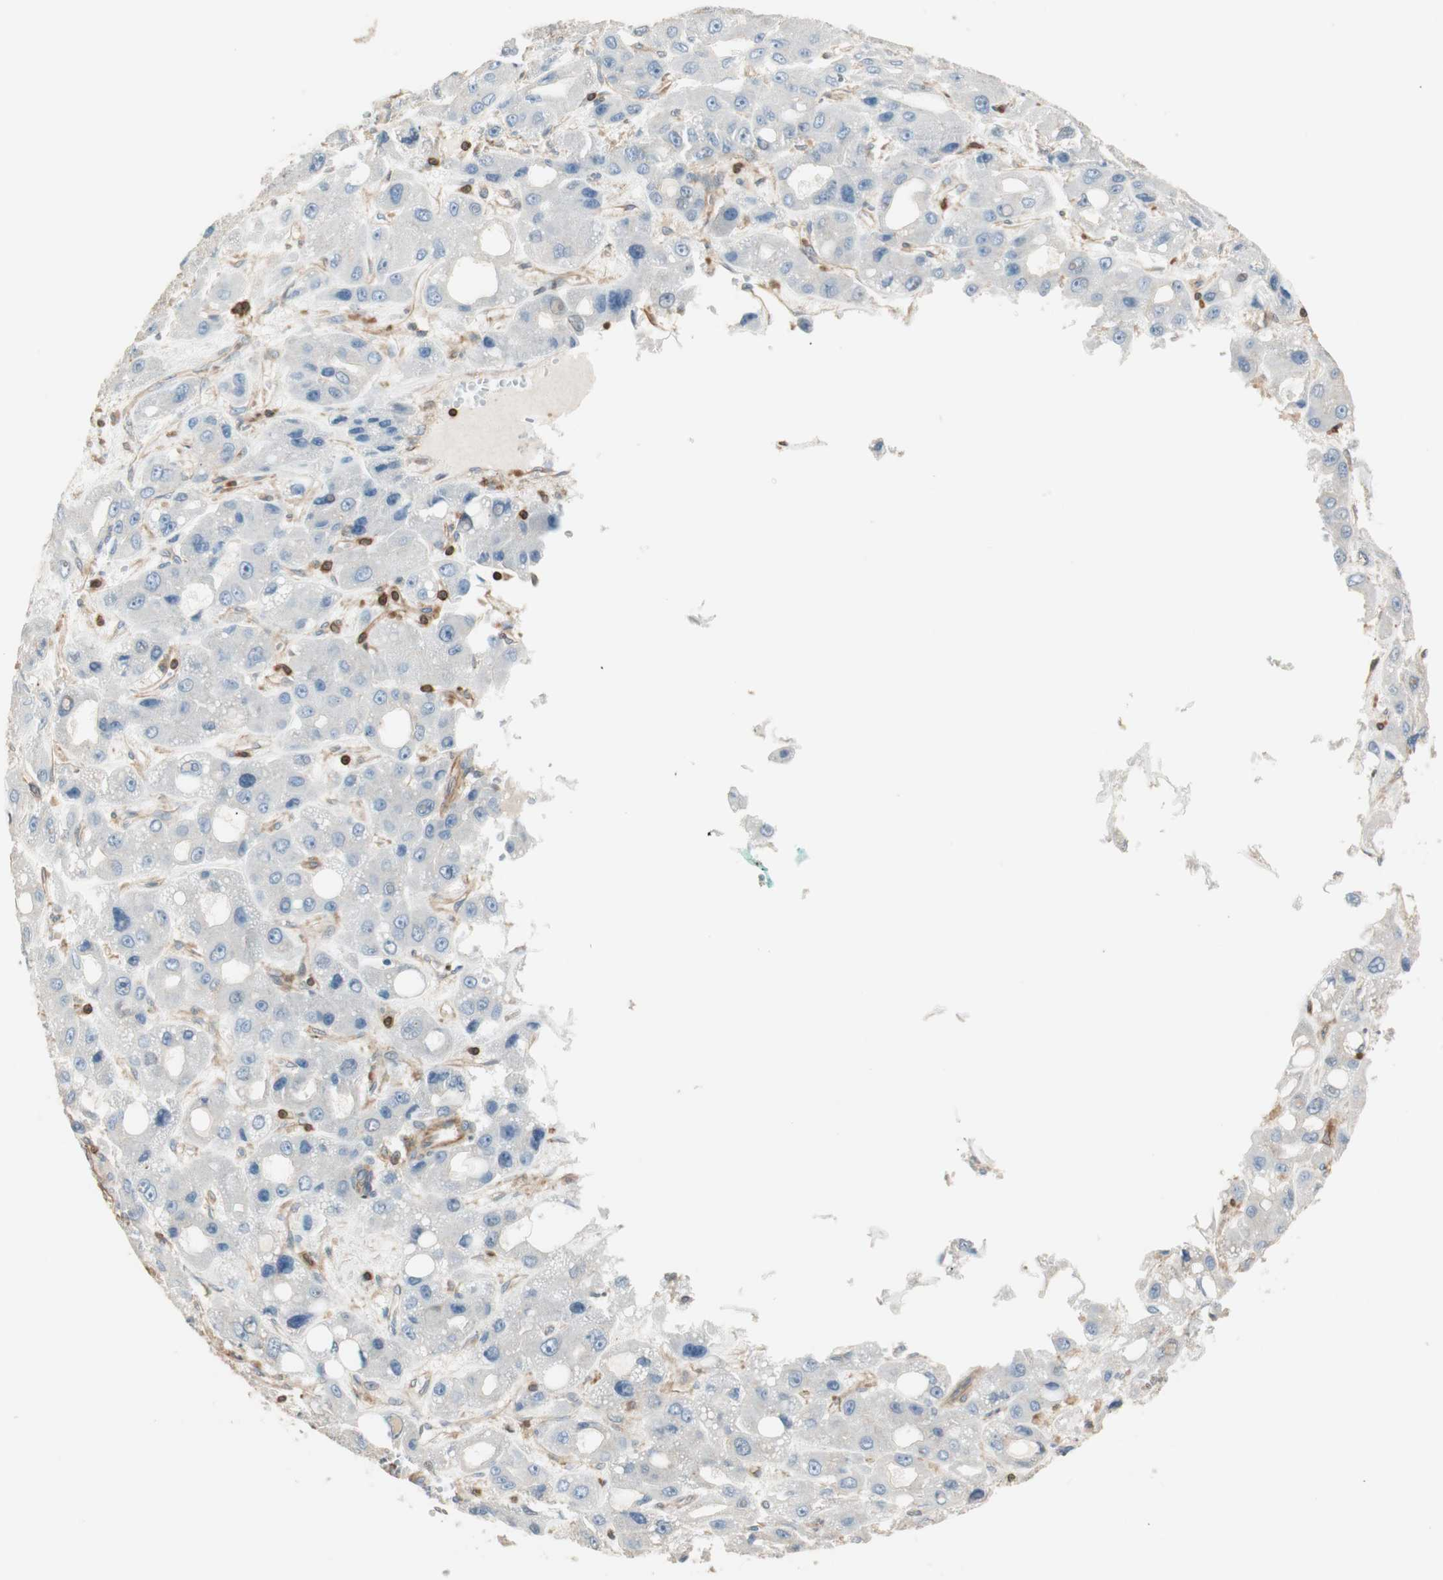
{"staining": {"intensity": "negative", "quantity": "none", "location": "none"}, "tissue": "liver cancer", "cell_type": "Tumor cells", "image_type": "cancer", "snomed": [{"axis": "morphology", "description": "Carcinoma, Hepatocellular, NOS"}, {"axis": "topography", "description": "Liver"}], "caption": "High magnification brightfield microscopy of liver cancer (hepatocellular carcinoma) stained with DAB (3,3'-diaminobenzidine) (brown) and counterstained with hematoxylin (blue): tumor cells show no significant staining.", "gene": "CRLF3", "patient": {"sex": "male", "age": 55}}